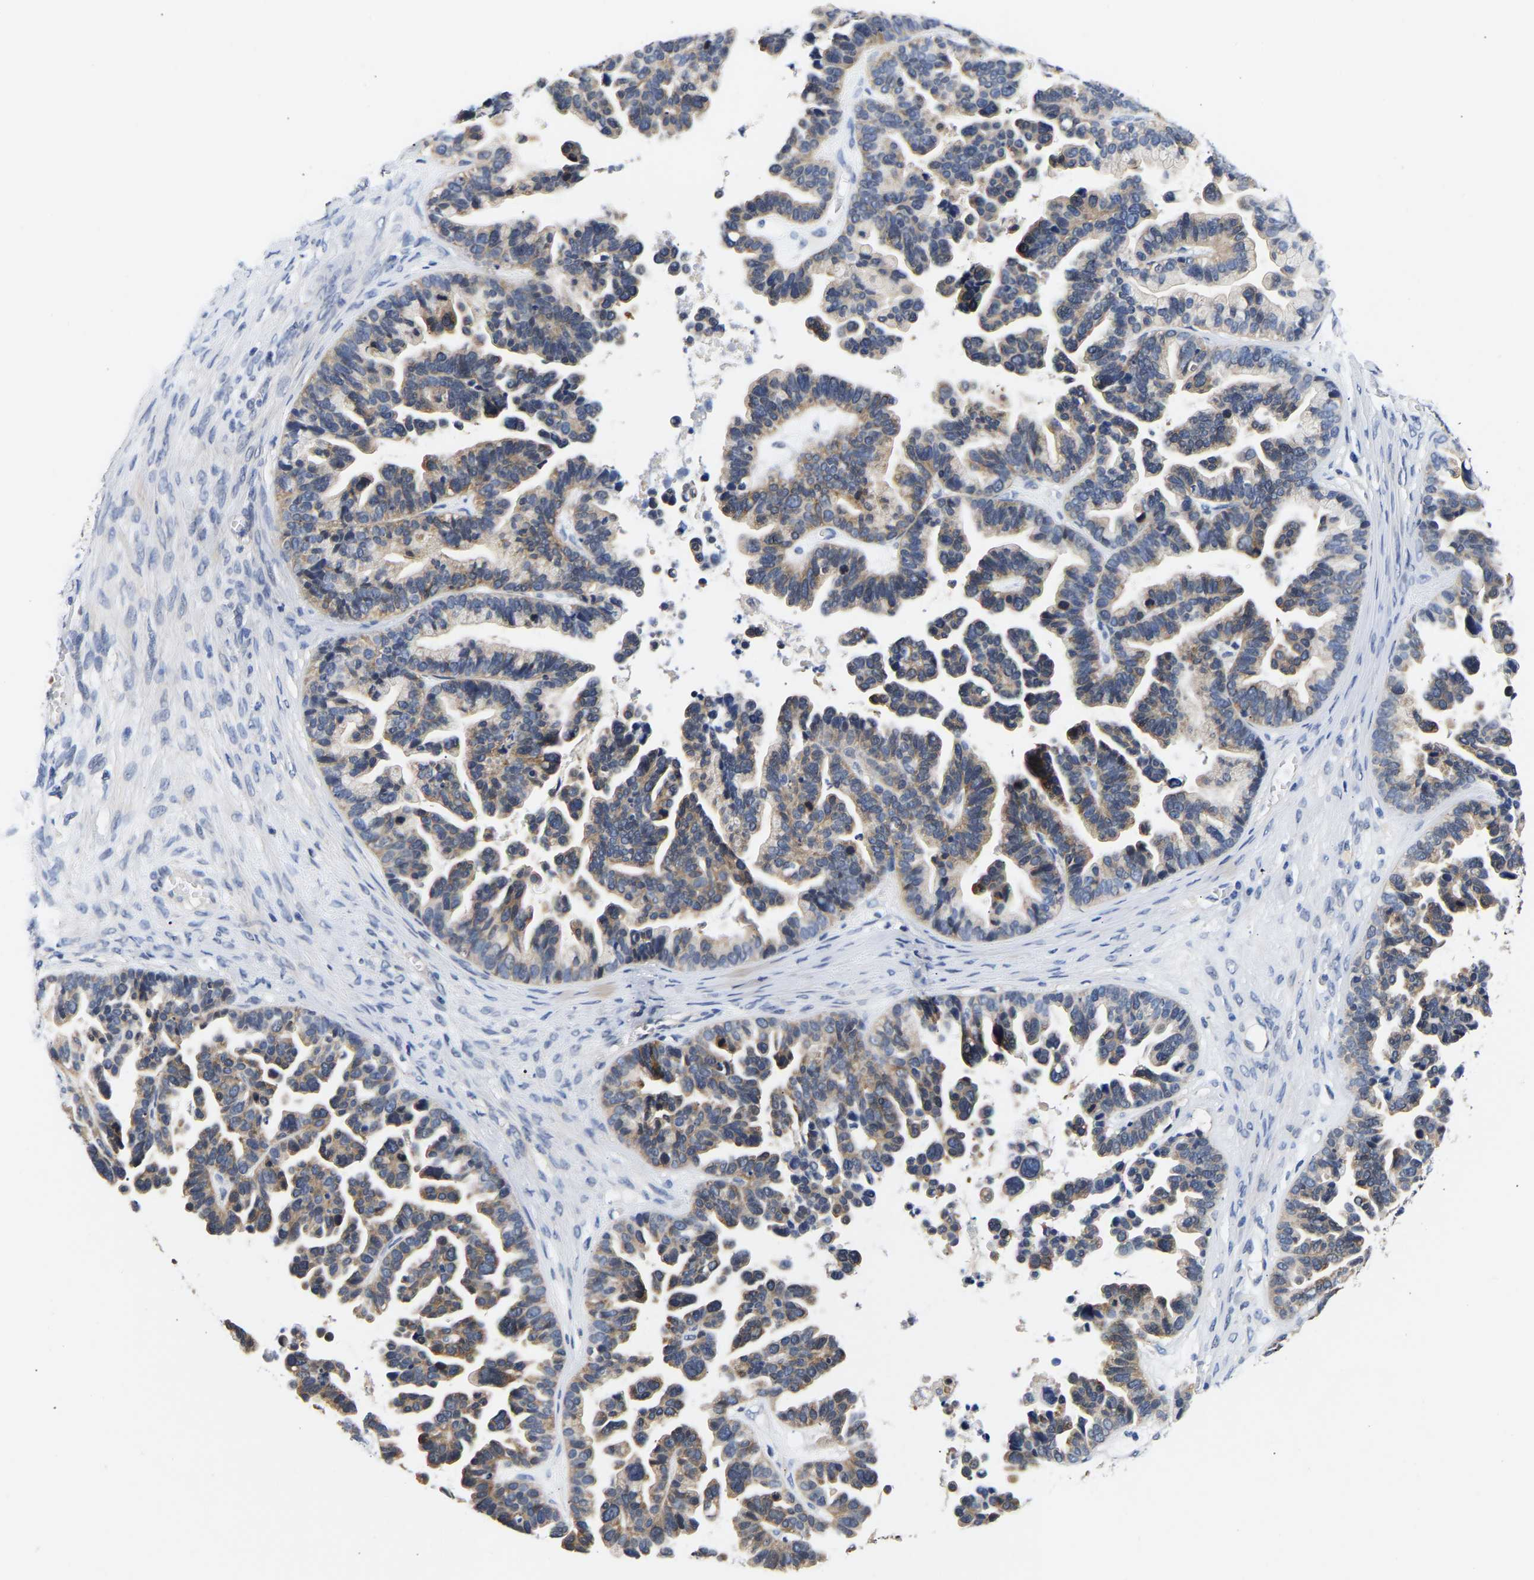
{"staining": {"intensity": "weak", "quantity": "25%-75%", "location": "cytoplasmic/membranous"}, "tissue": "ovarian cancer", "cell_type": "Tumor cells", "image_type": "cancer", "snomed": [{"axis": "morphology", "description": "Cystadenocarcinoma, serous, NOS"}, {"axis": "topography", "description": "Ovary"}], "caption": "Protein expression analysis of ovarian cancer exhibits weak cytoplasmic/membranous positivity in approximately 25%-75% of tumor cells.", "gene": "CCDC6", "patient": {"sex": "female", "age": 56}}